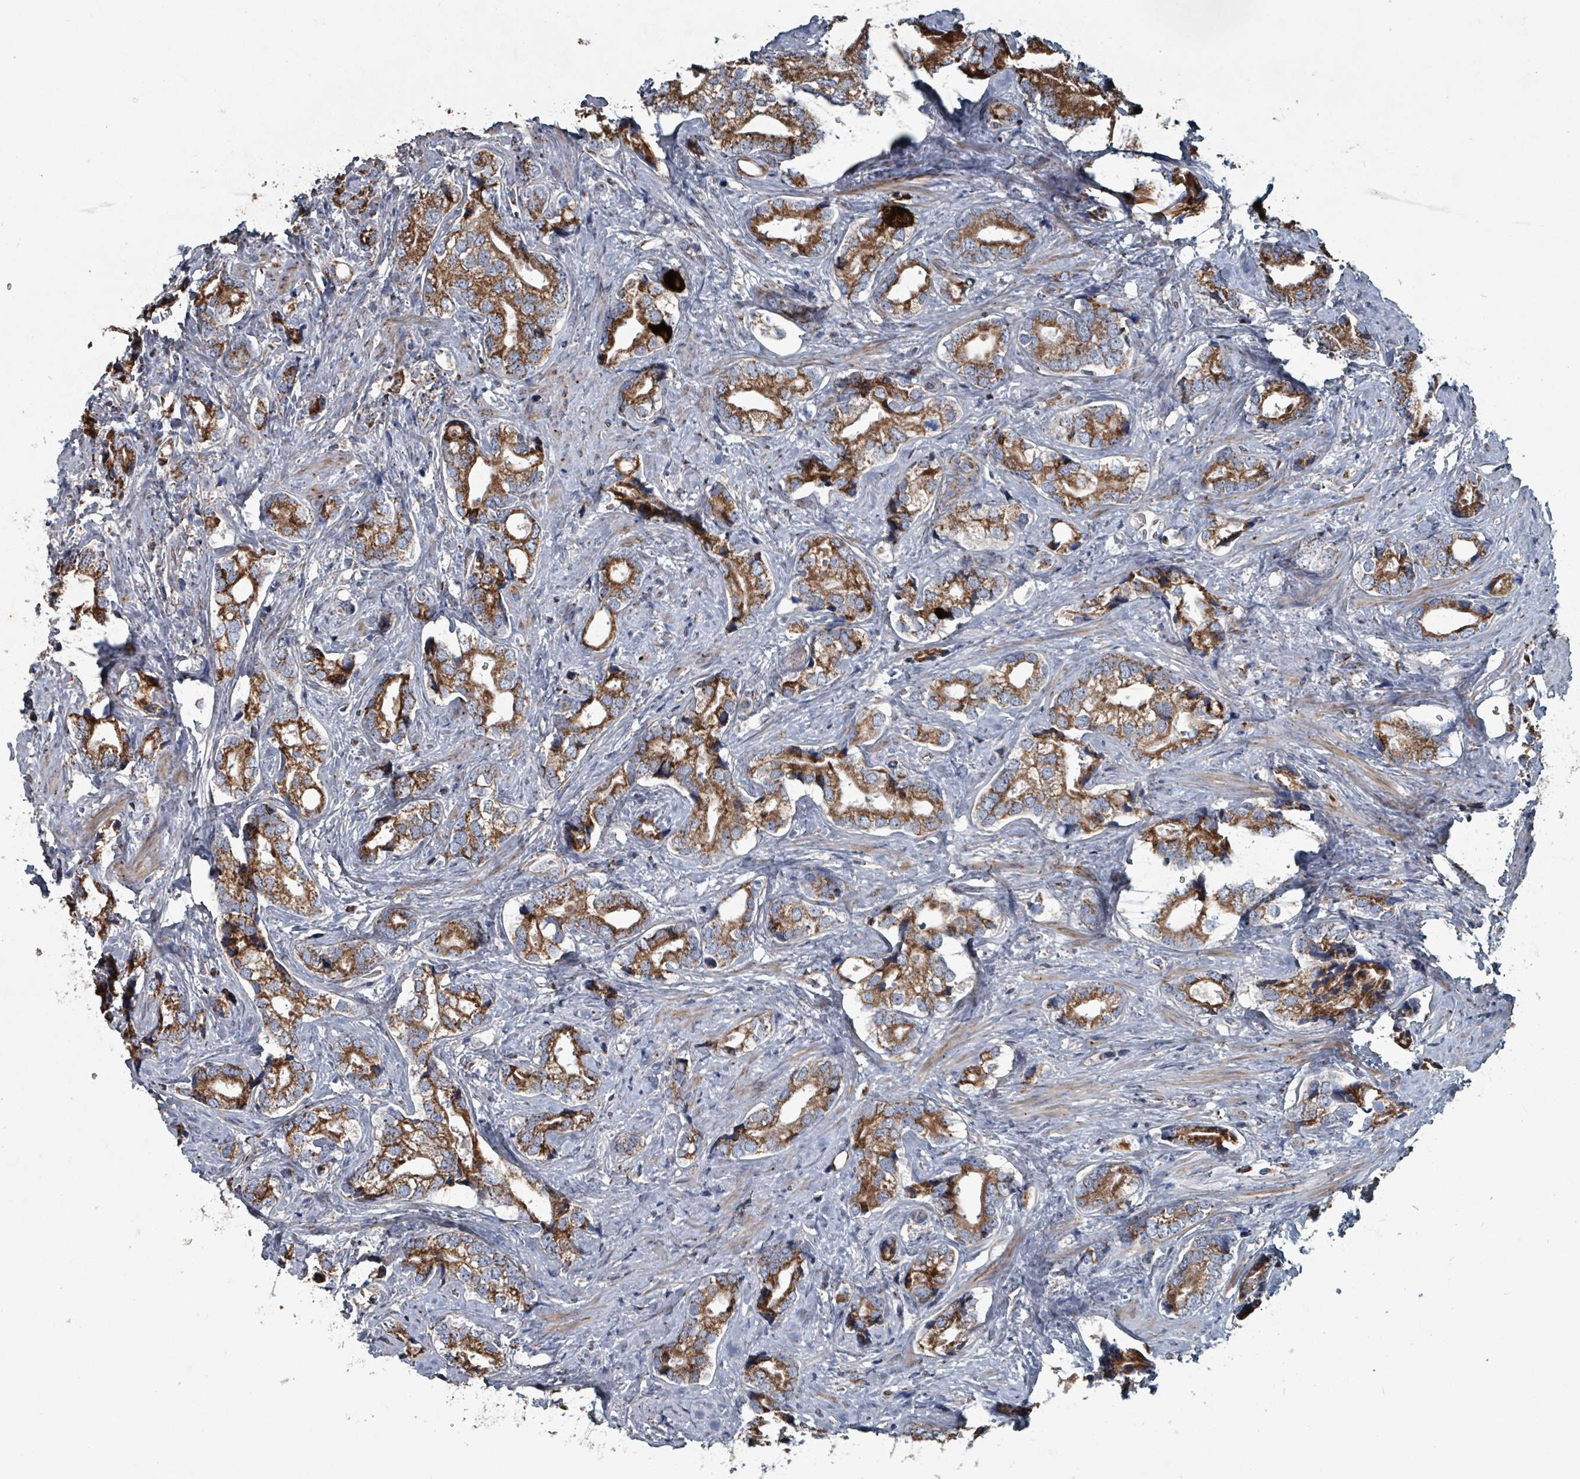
{"staining": {"intensity": "moderate", "quantity": ">75%", "location": "cytoplasmic/membranous"}, "tissue": "prostate cancer", "cell_type": "Tumor cells", "image_type": "cancer", "snomed": [{"axis": "morphology", "description": "Adenocarcinoma, High grade"}, {"axis": "topography", "description": "Prostate"}], "caption": "Adenocarcinoma (high-grade) (prostate) tissue demonstrates moderate cytoplasmic/membranous positivity in about >75% of tumor cells", "gene": "ABHD18", "patient": {"sex": "male", "age": 75}}